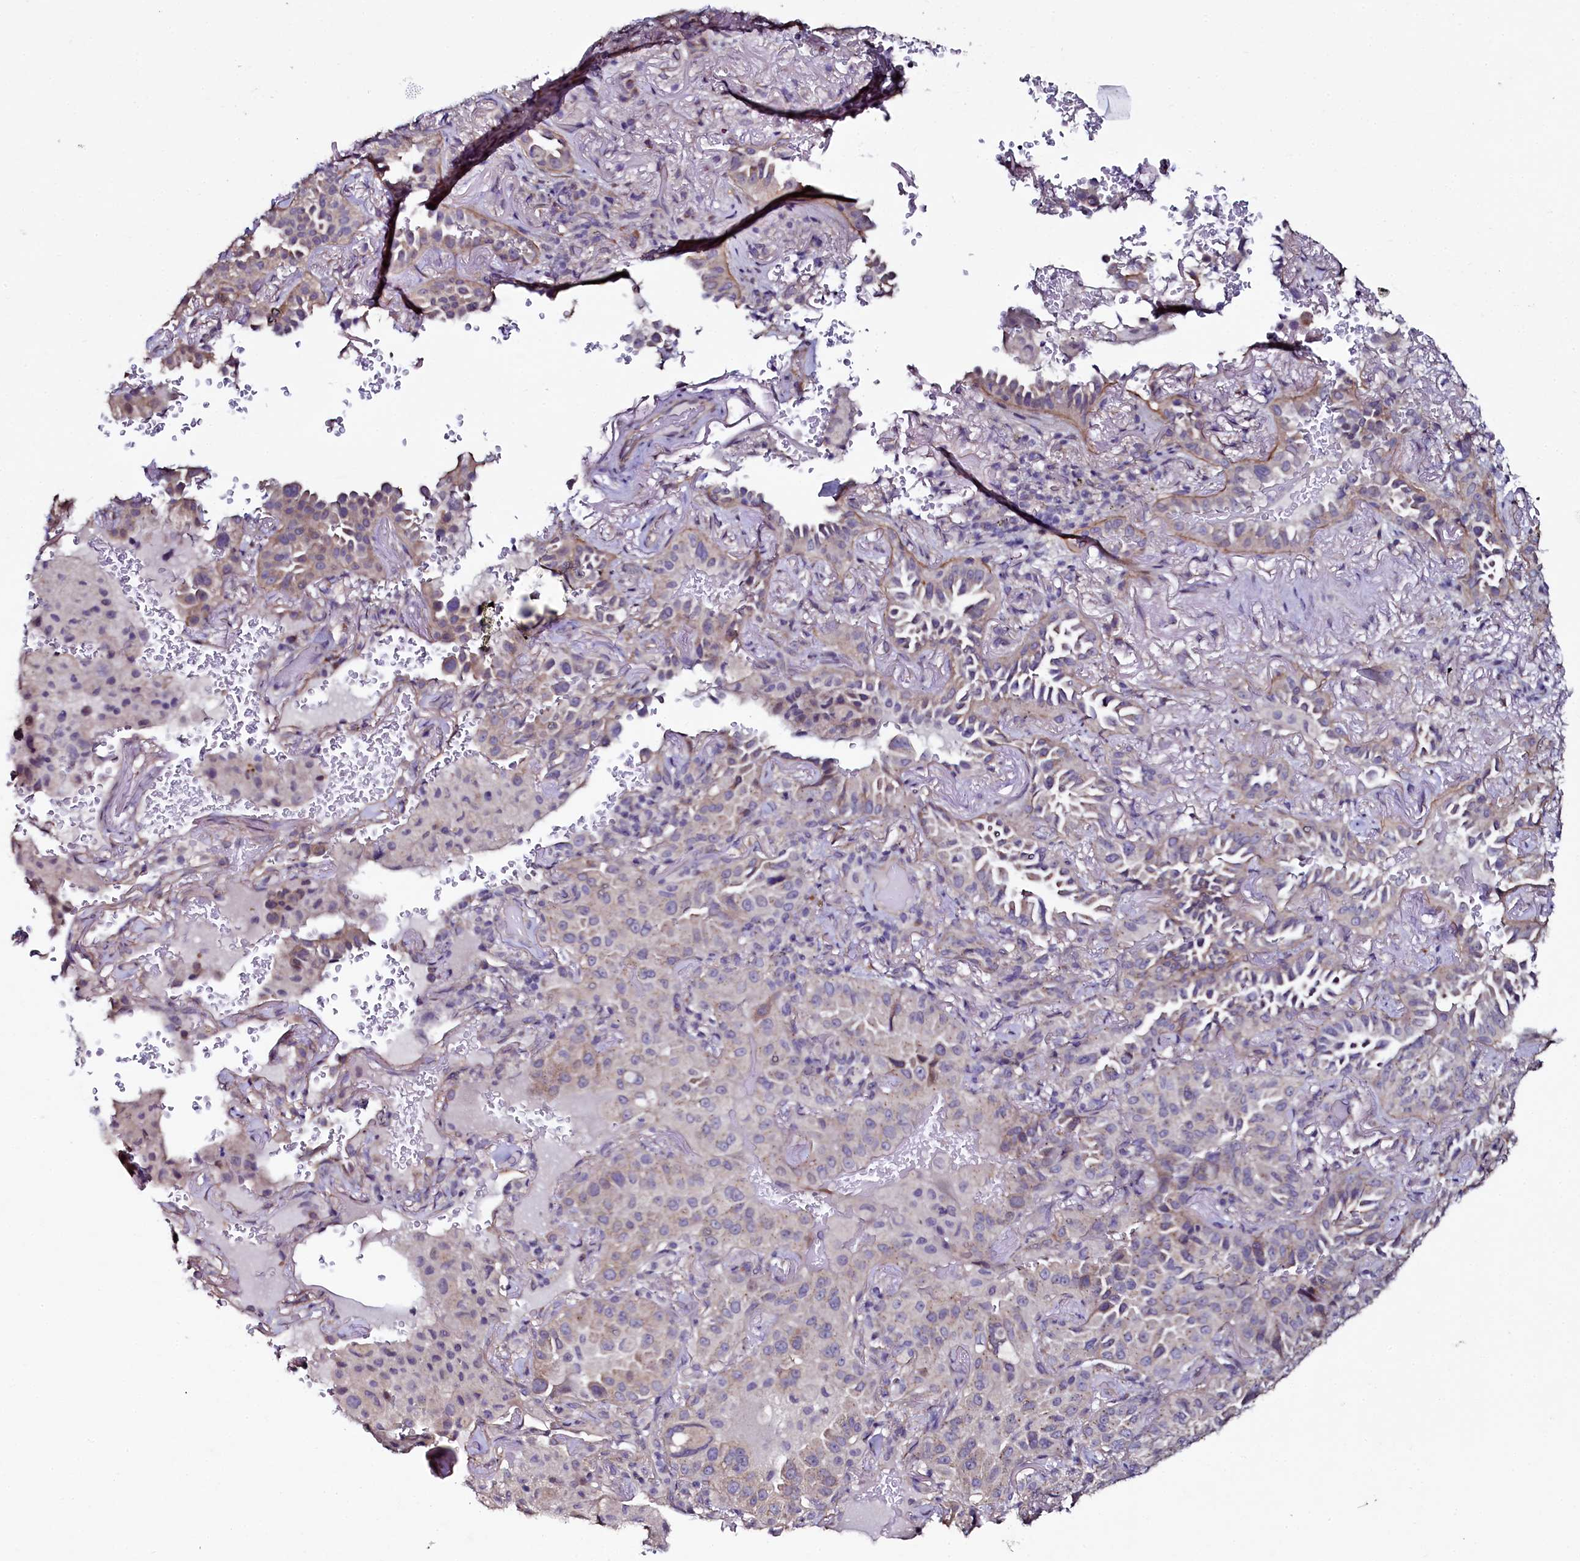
{"staining": {"intensity": "weak", "quantity": "<25%", "location": "cytoplasmic/membranous"}, "tissue": "lung cancer", "cell_type": "Tumor cells", "image_type": "cancer", "snomed": [{"axis": "morphology", "description": "Adenocarcinoma, NOS"}, {"axis": "topography", "description": "Lung"}], "caption": "Human lung adenocarcinoma stained for a protein using immunohistochemistry shows no positivity in tumor cells.", "gene": "USPL1", "patient": {"sex": "female", "age": 69}}